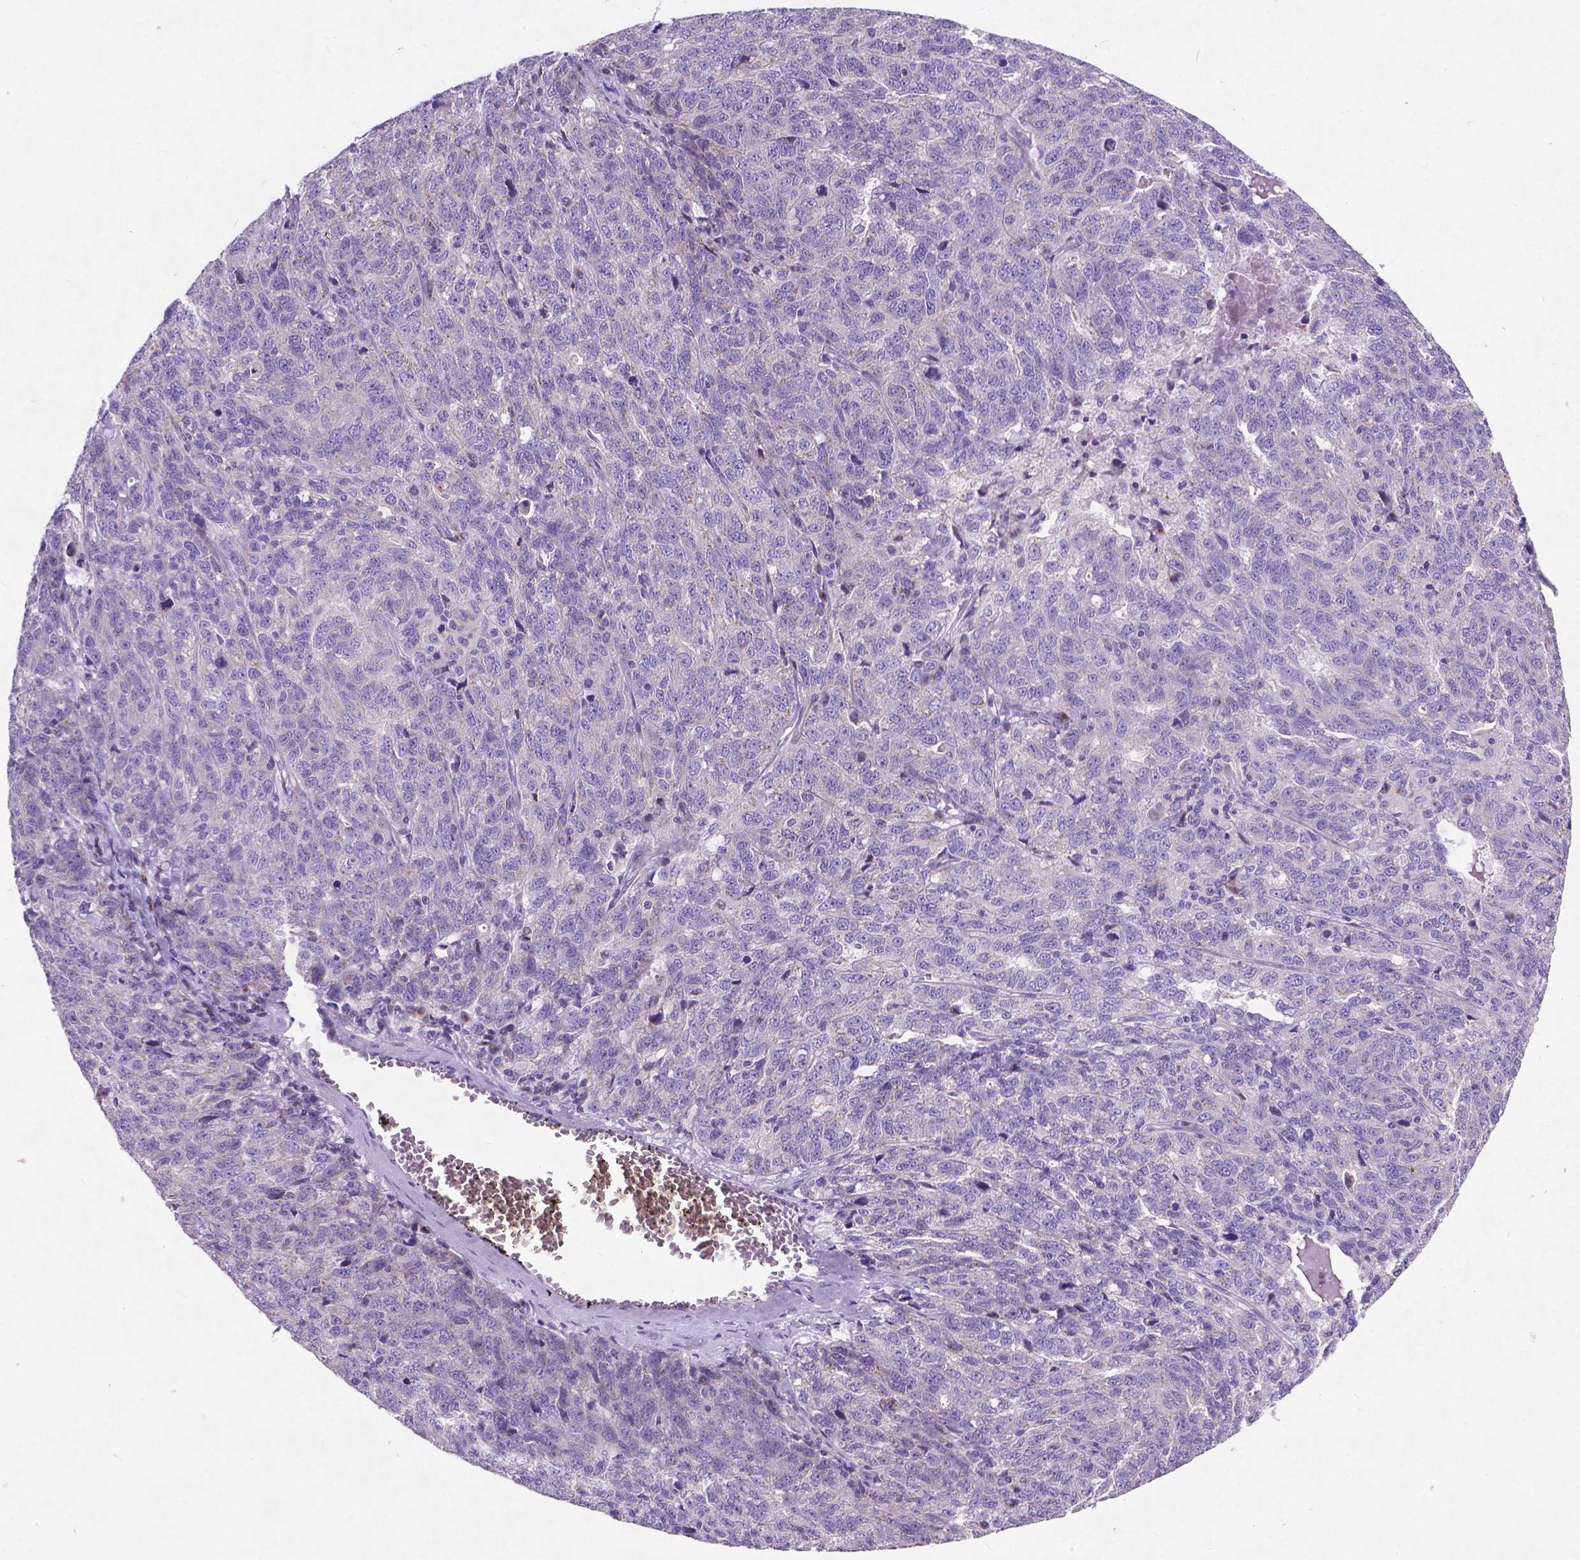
{"staining": {"intensity": "negative", "quantity": "none", "location": "none"}, "tissue": "ovarian cancer", "cell_type": "Tumor cells", "image_type": "cancer", "snomed": [{"axis": "morphology", "description": "Cystadenocarcinoma, serous, NOS"}, {"axis": "topography", "description": "Ovary"}], "caption": "Human ovarian cancer stained for a protein using immunohistochemistry demonstrates no staining in tumor cells.", "gene": "ATG4D", "patient": {"sex": "female", "age": 71}}